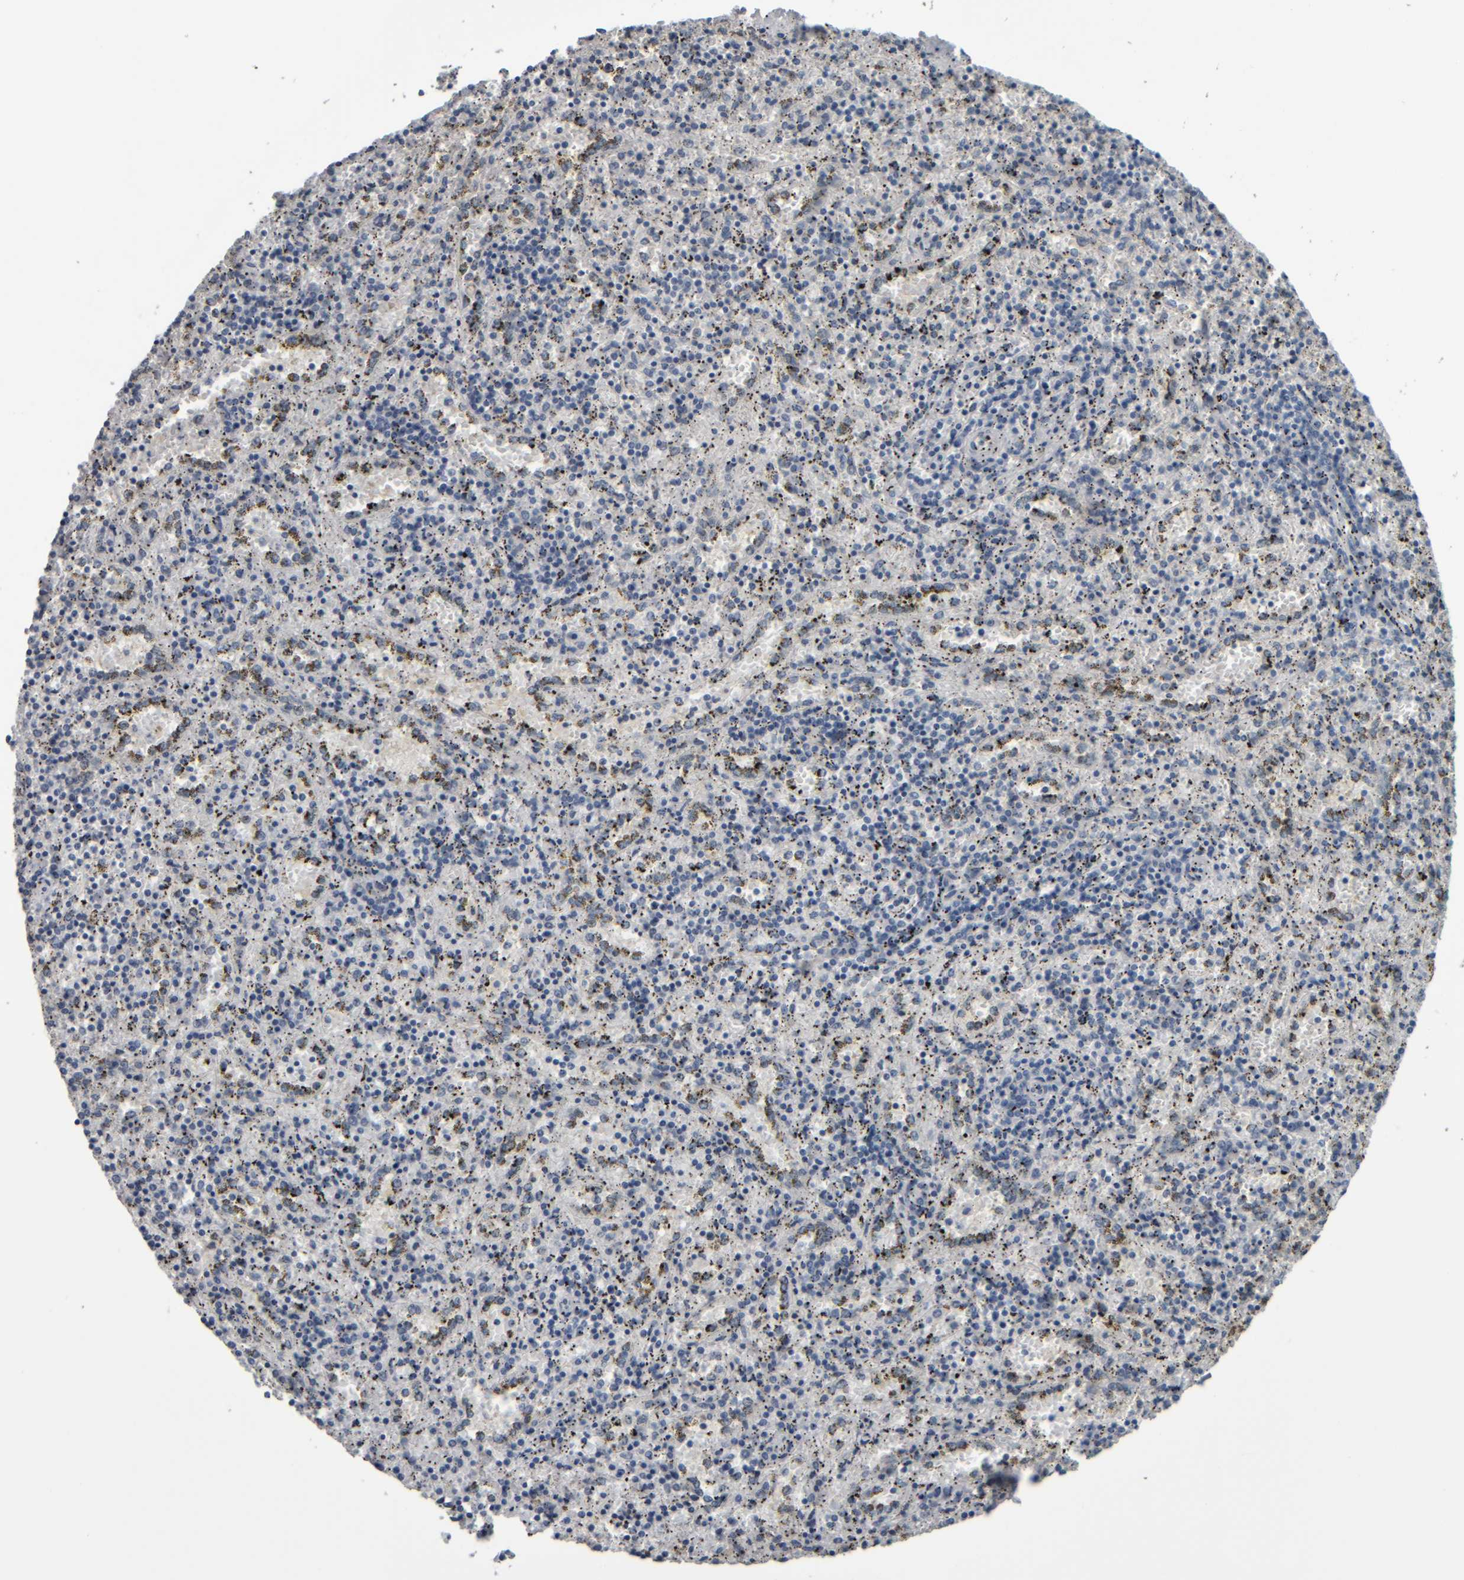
{"staining": {"intensity": "negative", "quantity": "none", "location": "none"}, "tissue": "spleen", "cell_type": "Cells in red pulp", "image_type": "normal", "snomed": [{"axis": "morphology", "description": "Normal tissue, NOS"}, {"axis": "topography", "description": "Spleen"}], "caption": "Immunohistochemistry of normal spleen displays no positivity in cells in red pulp.", "gene": "COL14A1", "patient": {"sex": "male", "age": 11}}